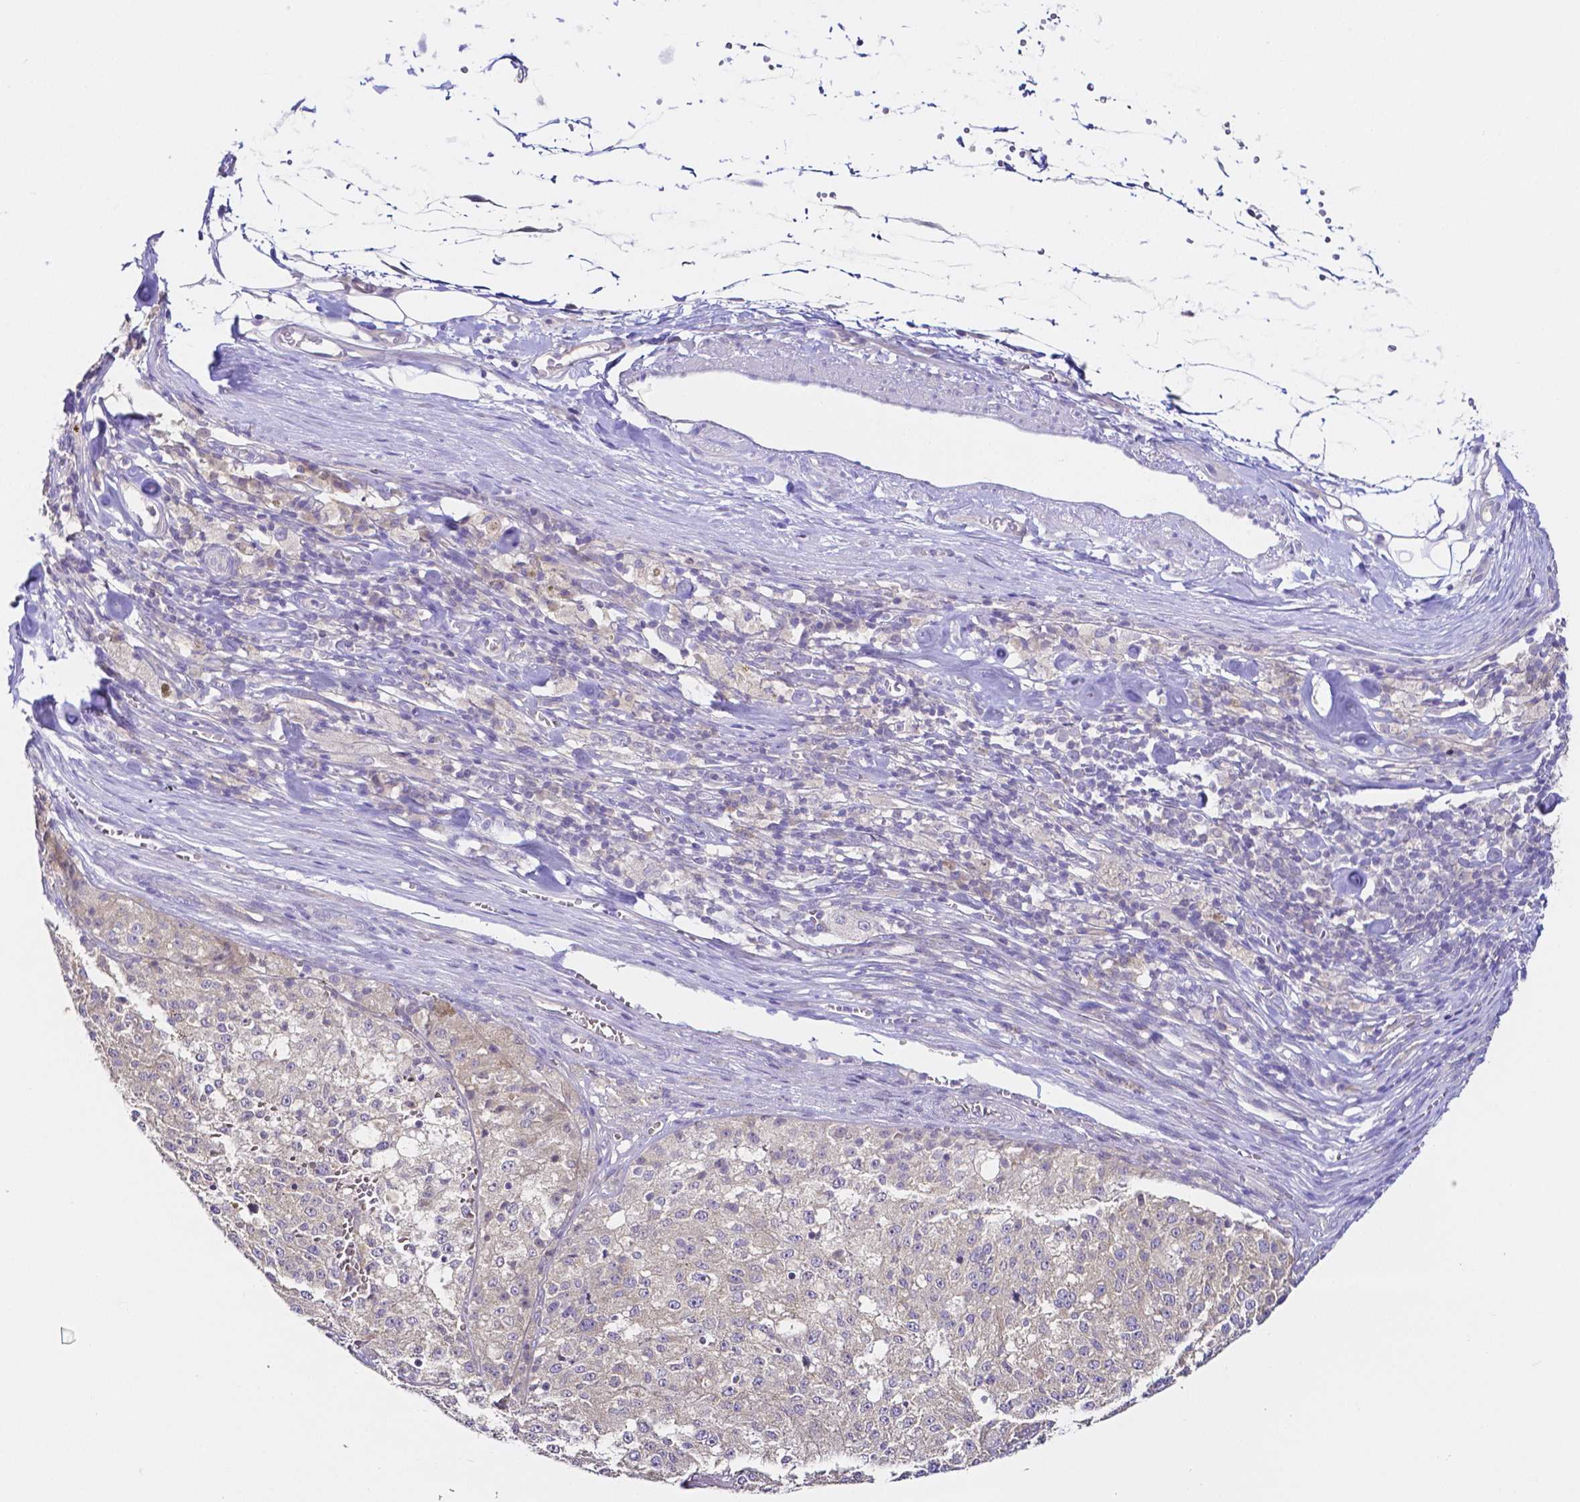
{"staining": {"intensity": "negative", "quantity": "none", "location": "none"}, "tissue": "melanoma", "cell_type": "Tumor cells", "image_type": "cancer", "snomed": [{"axis": "morphology", "description": "Malignant melanoma, Metastatic site"}, {"axis": "topography", "description": "Lymph node"}], "caption": "Malignant melanoma (metastatic site) stained for a protein using immunohistochemistry exhibits no expression tumor cells.", "gene": "PKP3", "patient": {"sex": "female", "age": 64}}